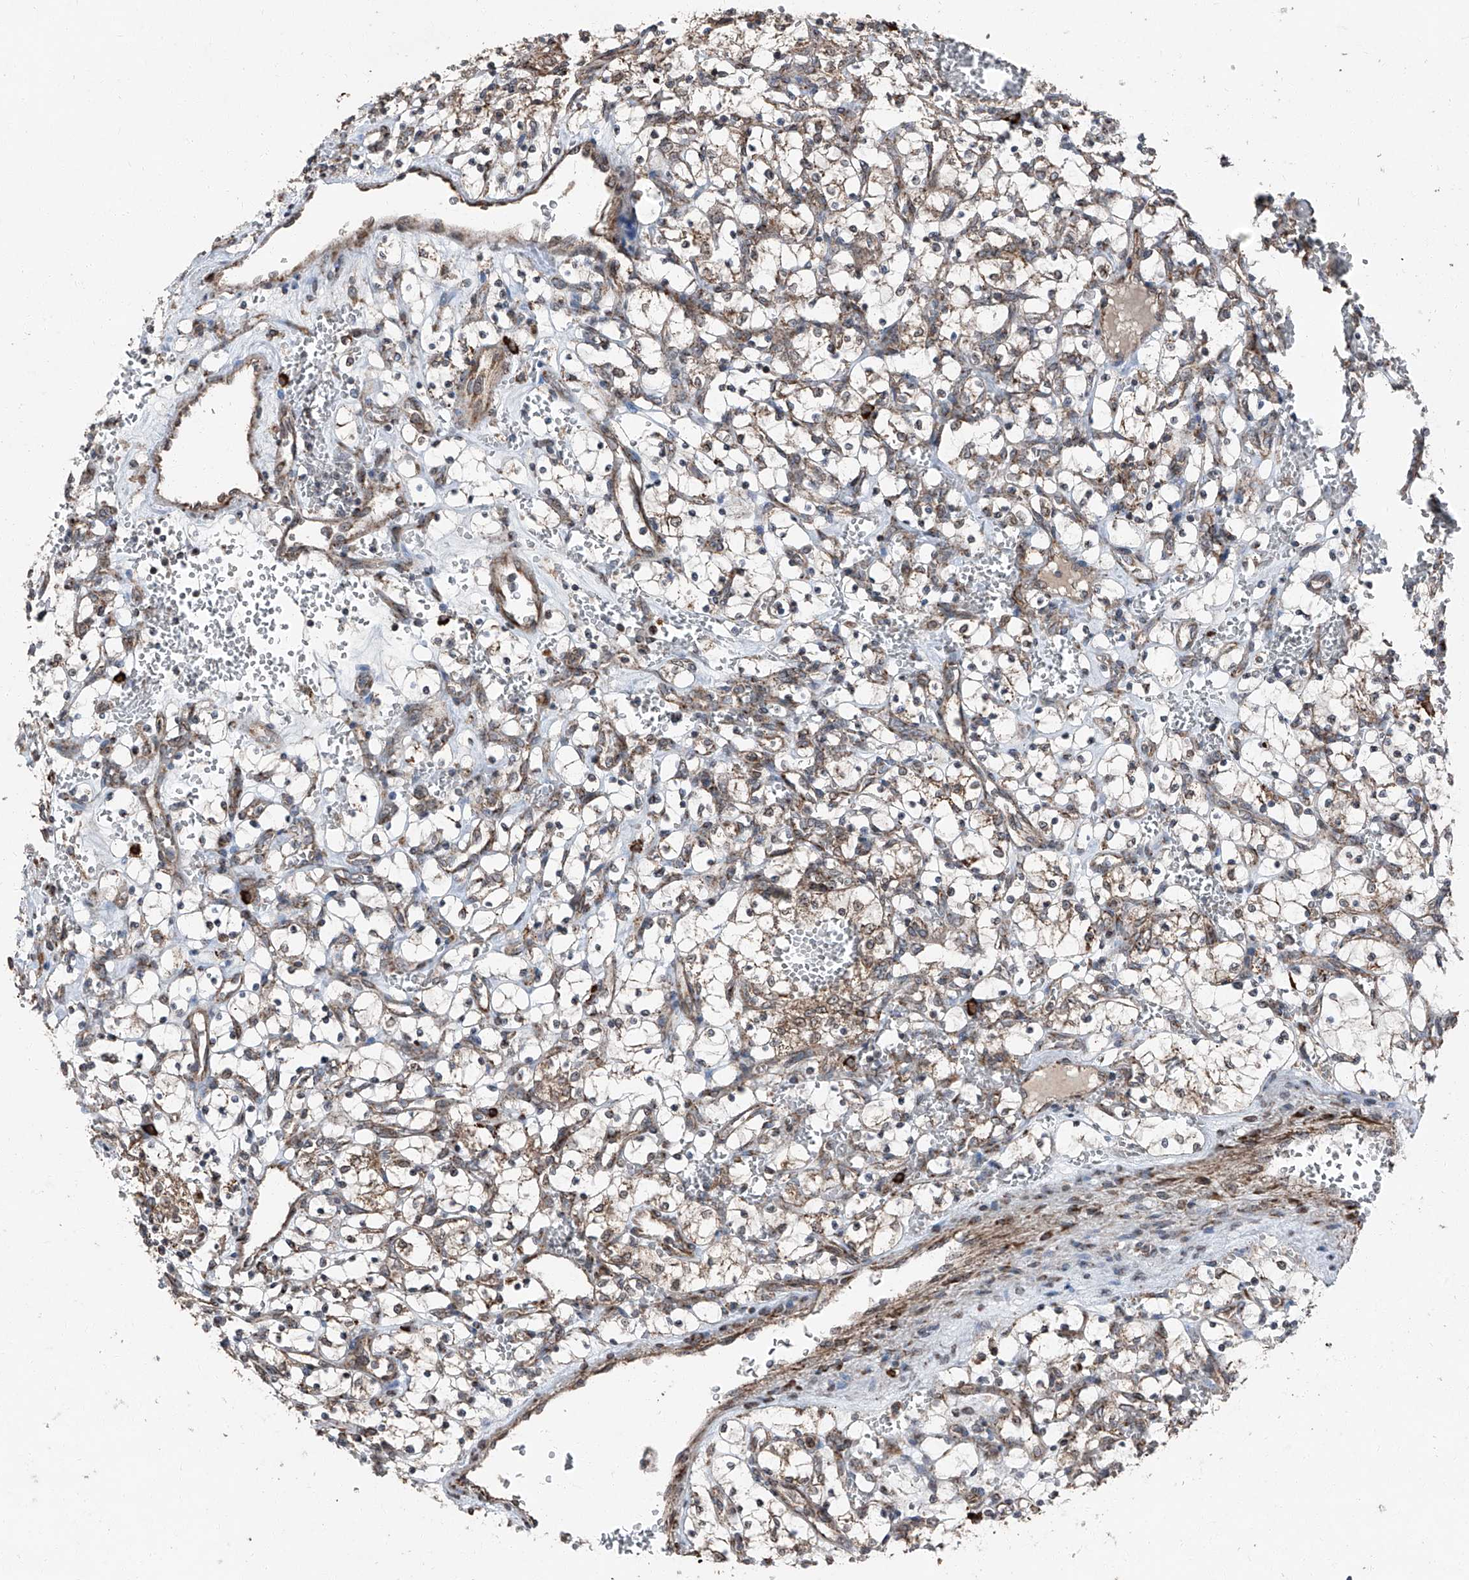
{"staining": {"intensity": "moderate", "quantity": "25%-75%", "location": "cytoplasmic/membranous"}, "tissue": "renal cancer", "cell_type": "Tumor cells", "image_type": "cancer", "snomed": [{"axis": "morphology", "description": "Adenocarcinoma, NOS"}, {"axis": "topography", "description": "Kidney"}], "caption": "The photomicrograph exhibits staining of adenocarcinoma (renal), revealing moderate cytoplasmic/membranous protein expression (brown color) within tumor cells.", "gene": "LIMK1", "patient": {"sex": "female", "age": 69}}